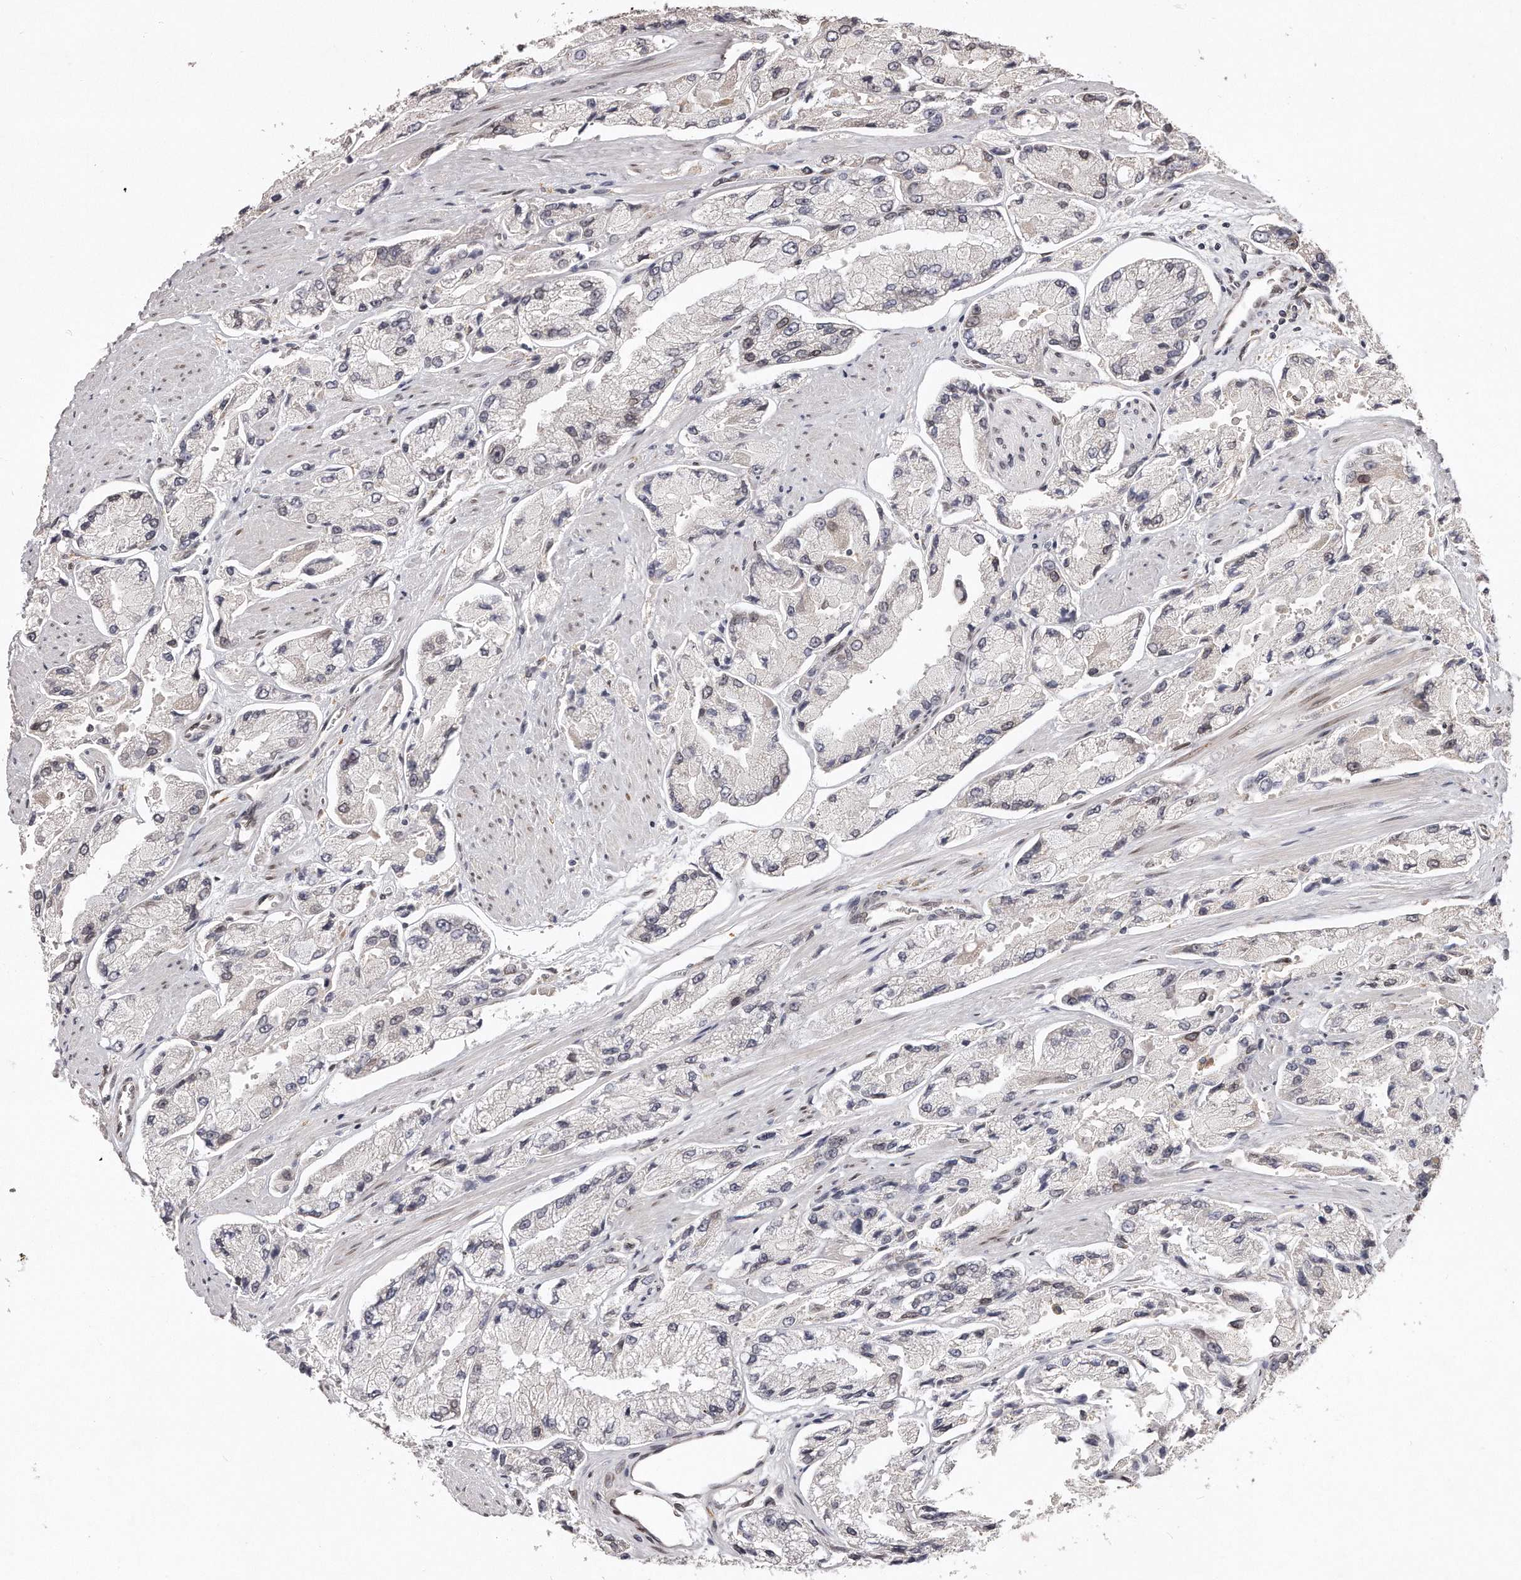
{"staining": {"intensity": "negative", "quantity": "none", "location": "none"}, "tissue": "prostate cancer", "cell_type": "Tumor cells", "image_type": "cancer", "snomed": [{"axis": "morphology", "description": "Adenocarcinoma, High grade"}, {"axis": "topography", "description": "Prostate"}], "caption": "Human prostate adenocarcinoma (high-grade) stained for a protein using IHC demonstrates no staining in tumor cells.", "gene": "HASPIN", "patient": {"sex": "male", "age": 58}}